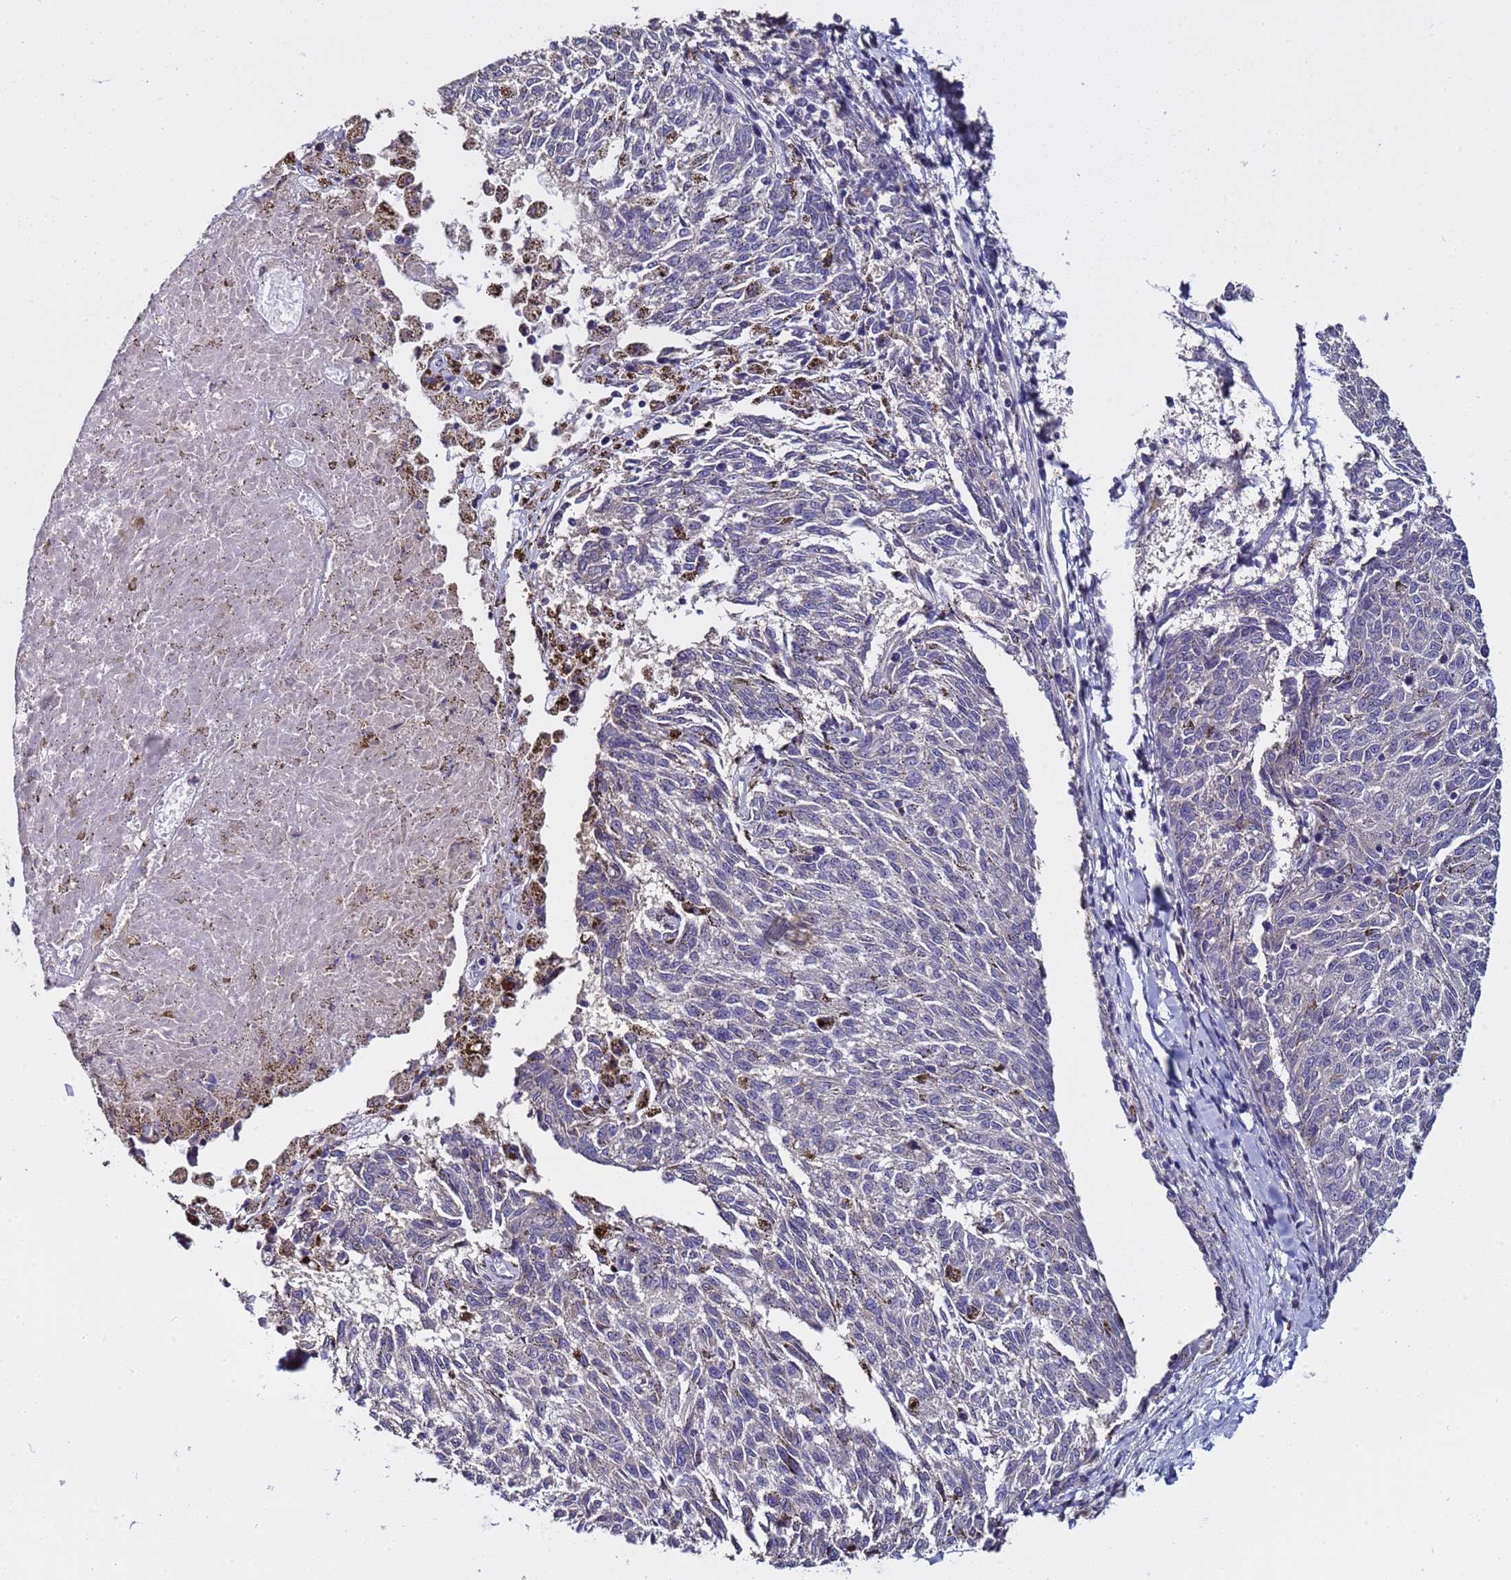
{"staining": {"intensity": "negative", "quantity": "none", "location": "none"}, "tissue": "melanoma", "cell_type": "Tumor cells", "image_type": "cancer", "snomed": [{"axis": "morphology", "description": "Malignant melanoma, NOS"}, {"axis": "topography", "description": "Skin"}], "caption": "Immunohistochemistry of human melanoma displays no staining in tumor cells.", "gene": "ELMOD2", "patient": {"sex": "female", "age": 72}}